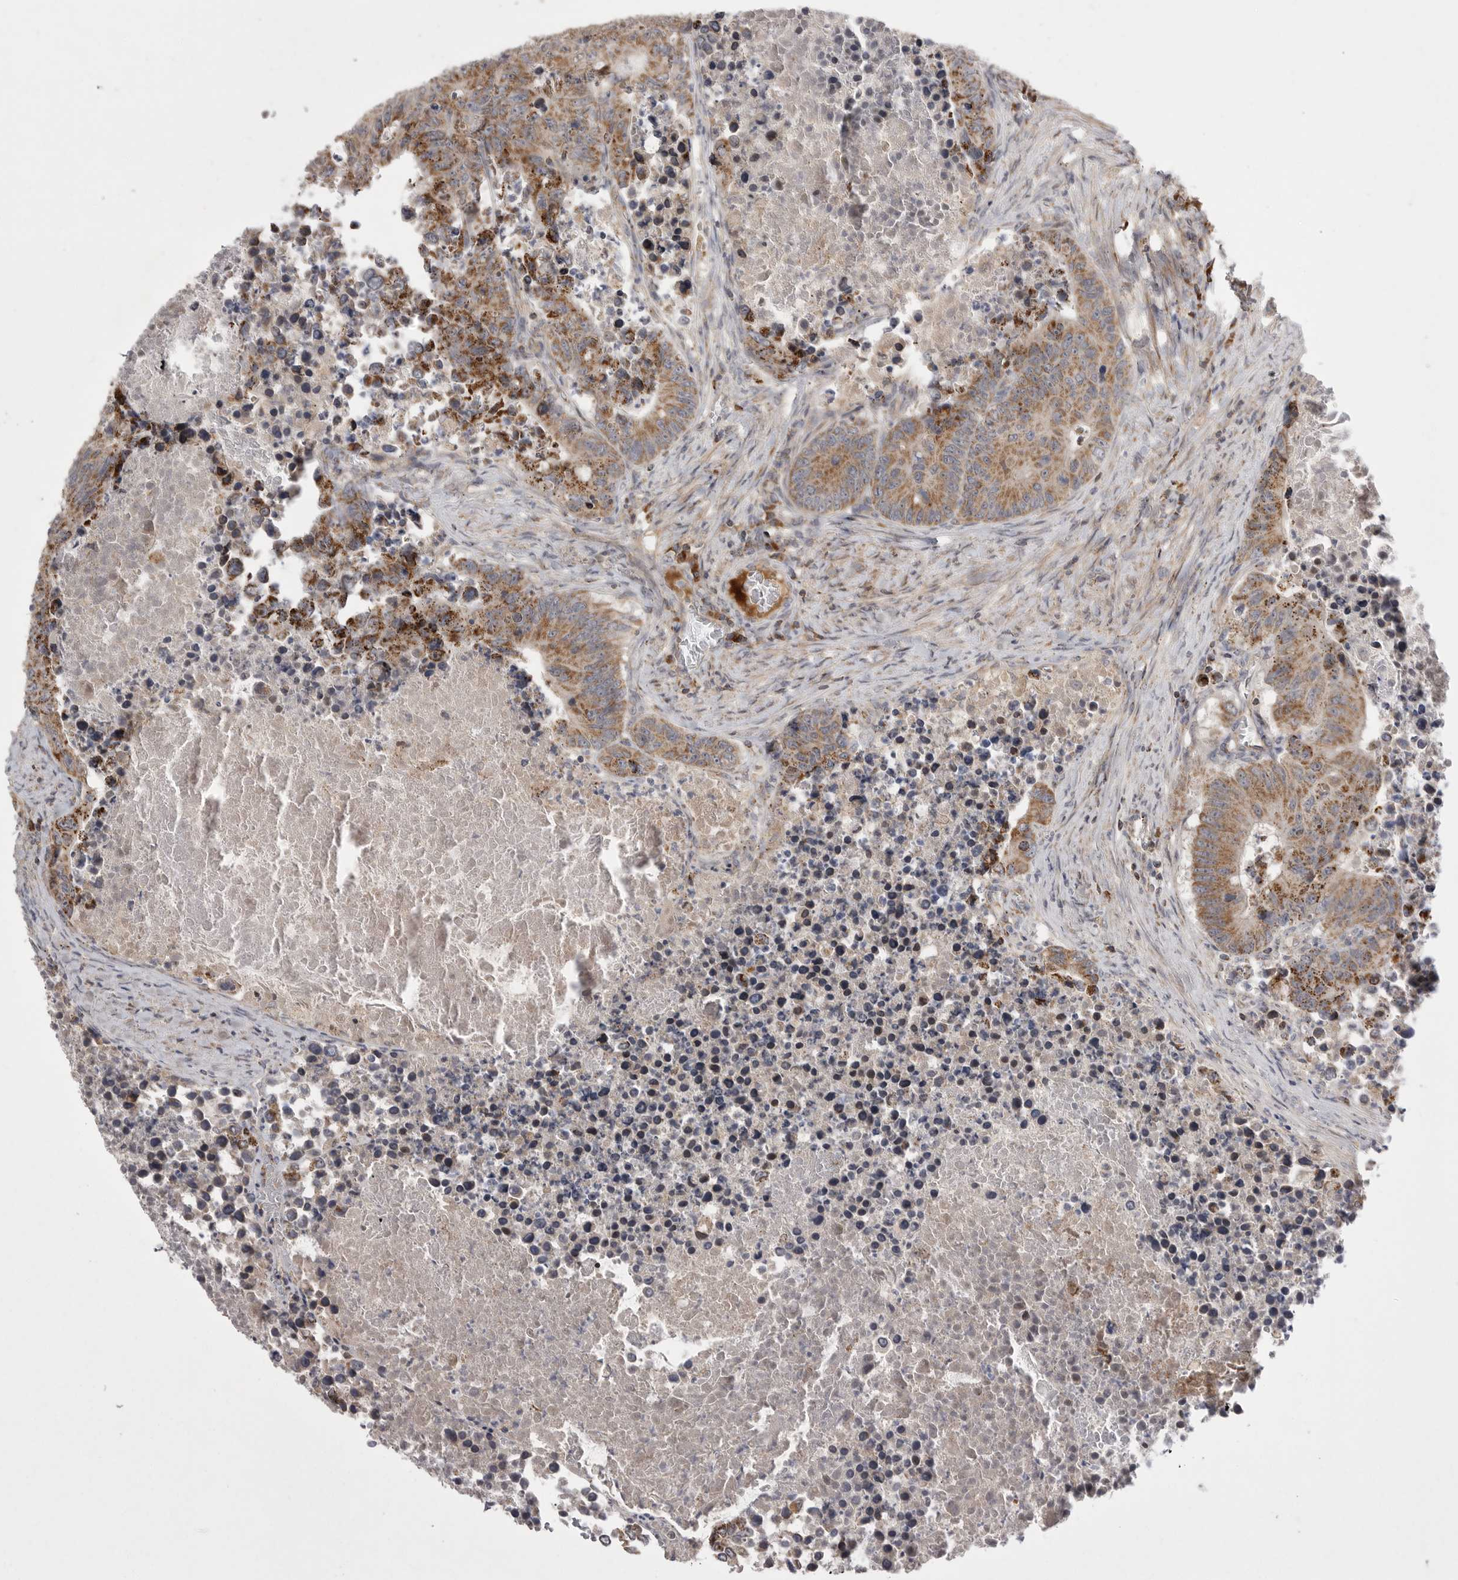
{"staining": {"intensity": "moderate", "quantity": ">75%", "location": "cytoplasmic/membranous"}, "tissue": "colorectal cancer", "cell_type": "Tumor cells", "image_type": "cancer", "snomed": [{"axis": "morphology", "description": "Adenocarcinoma, NOS"}, {"axis": "topography", "description": "Colon"}], "caption": "An IHC micrograph of tumor tissue is shown. Protein staining in brown labels moderate cytoplasmic/membranous positivity in colorectal cancer (adenocarcinoma) within tumor cells.", "gene": "KYAT3", "patient": {"sex": "male", "age": 87}}